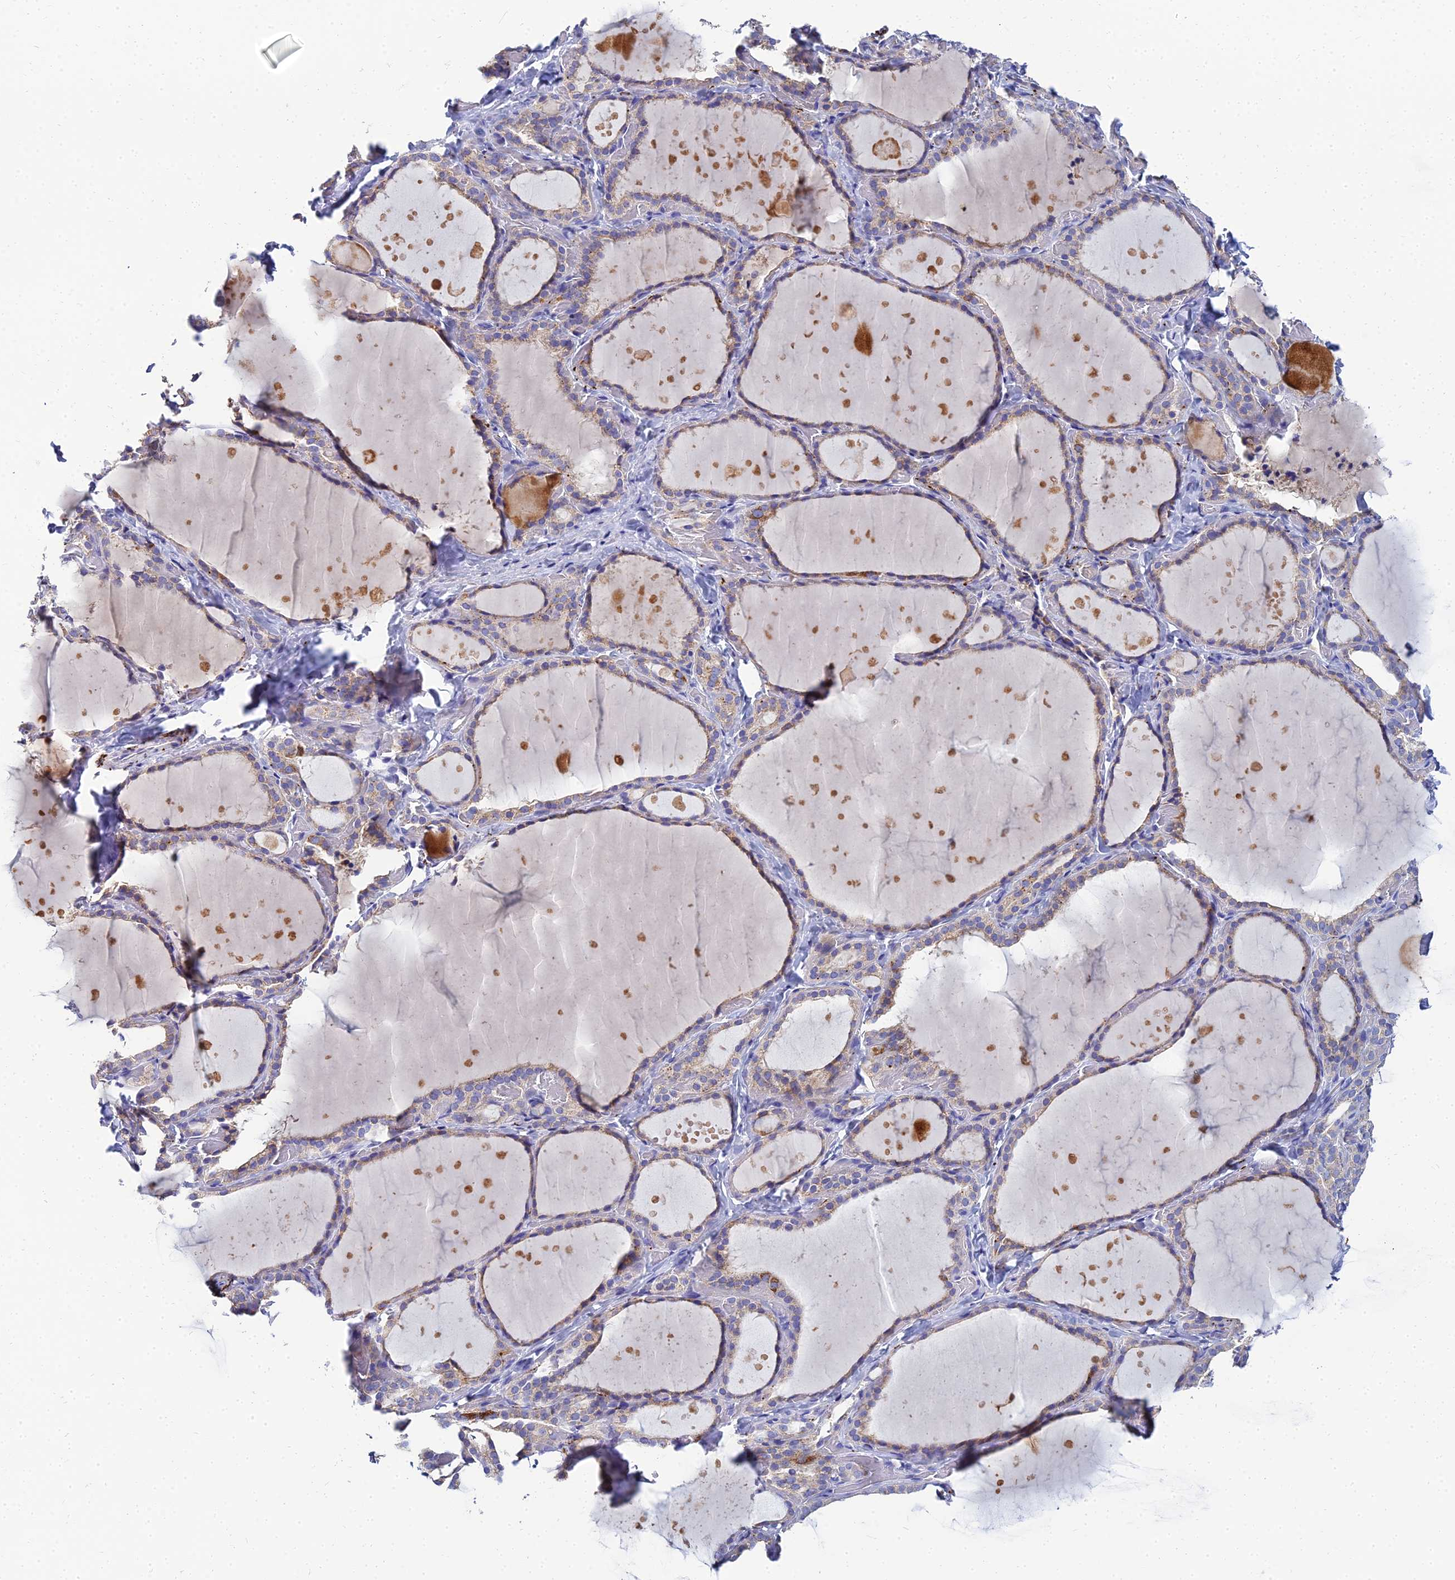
{"staining": {"intensity": "moderate", "quantity": "<25%", "location": "cytoplasmic/membranous"}, "tissue": "thyroid gland", "cell_type": "Glandular cells", "image_type": "normal", "snomed": [{"axis": "morphology", "description": "Normal tissue, NOS"}, {"axis": "topography", "description": "Thyroid gland"}], "caption": "Moderate cytoplasmic/membranous staining for a protein is appreciated in approximately <25% of glandular cells of normal thyroid gland using IHC.", "gene": "NPY", "patient": {"sex": "female", "age": 44}}